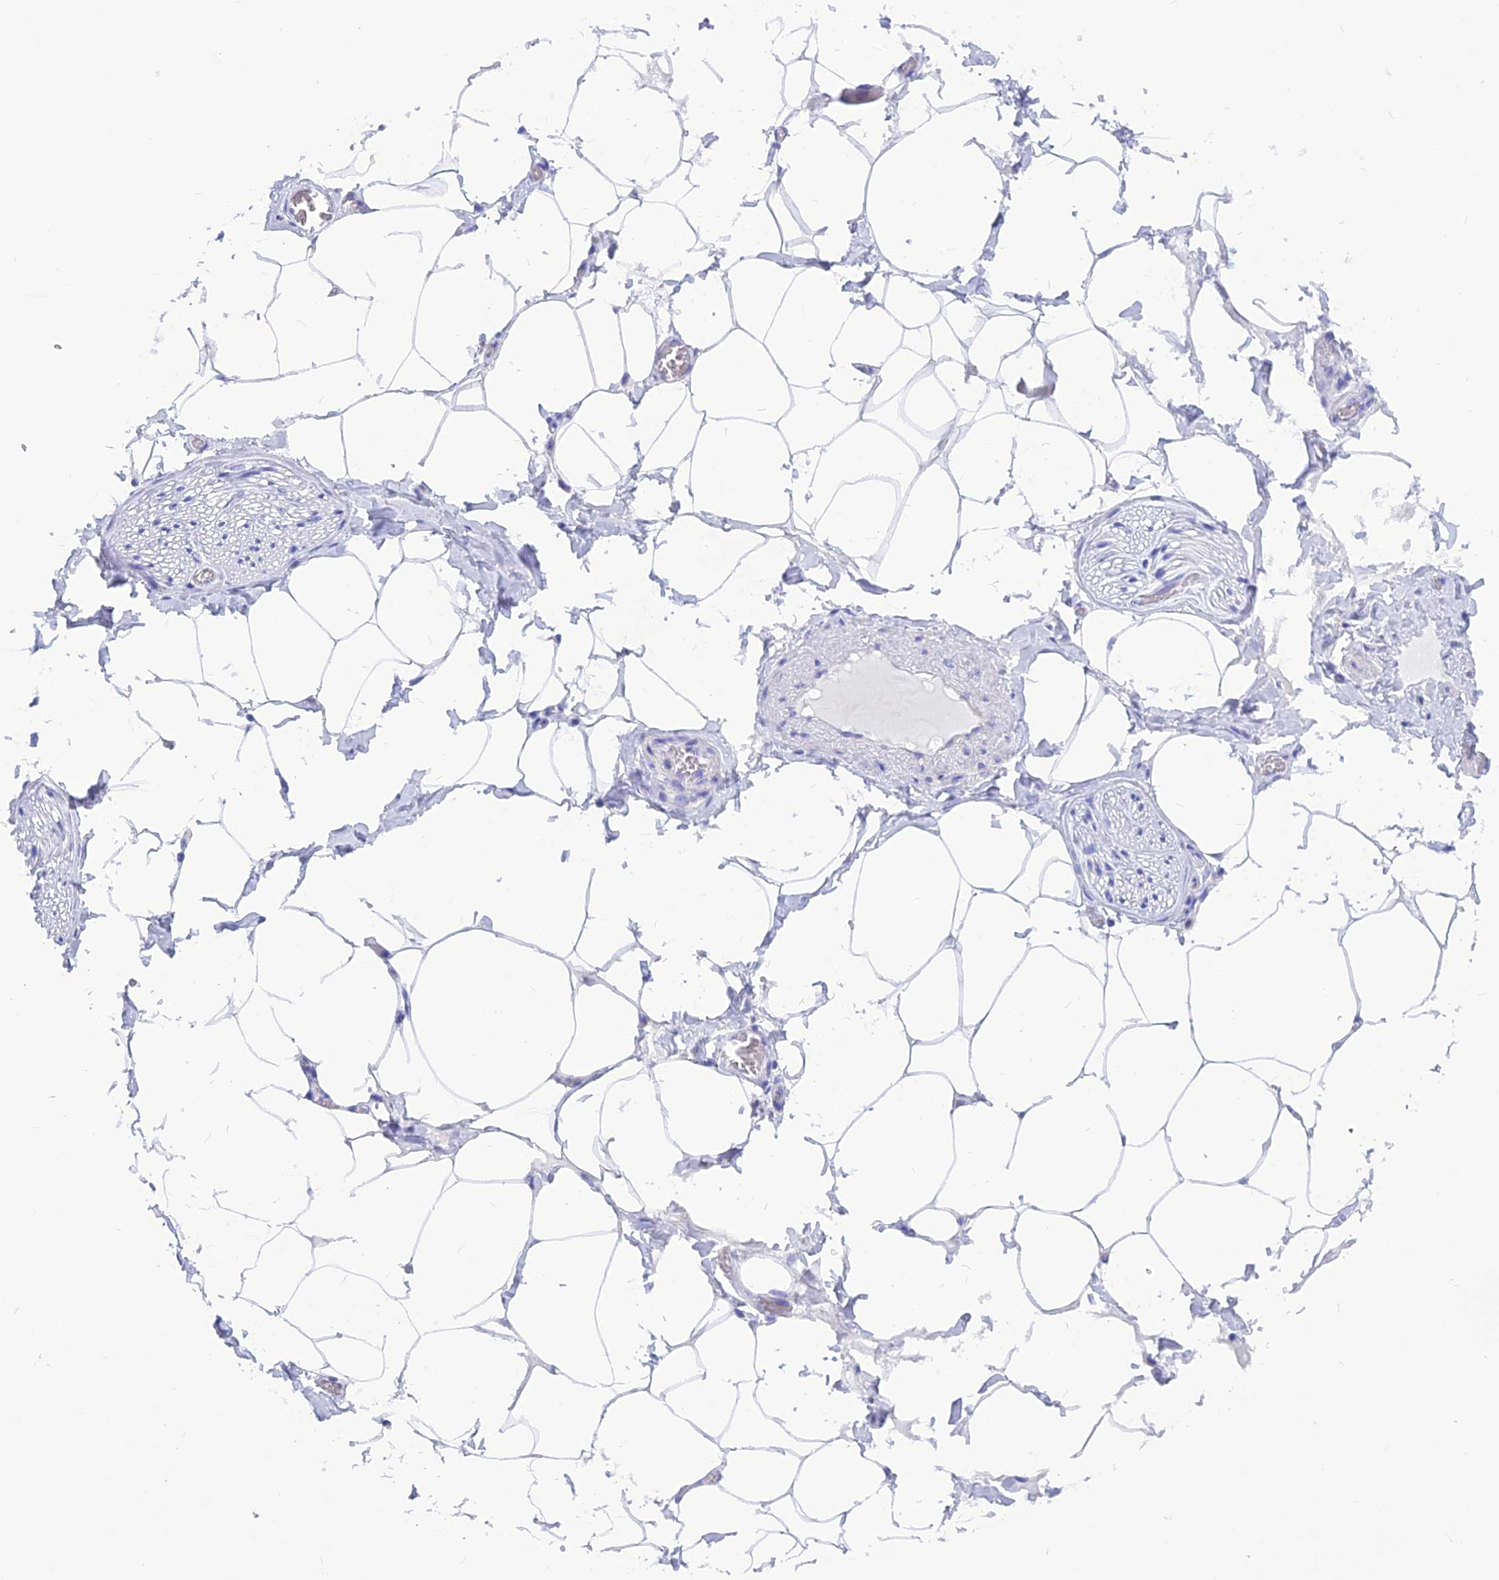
{"staining": {"intensity": "negative", "quantity": "none", "location": "none"}, "tissue": "adipose tissue", "cell_type": "Adipocytes", "image_type": "normal", "snomed": [{"axis": "morphology", "description": "Normal tissue, NOS"}, {"axis": "topography", "description": "Soft tissue"}, {"axis": "topography", "description": "Adipose tissue"}, {"axis": "topography", "description": "Vascular tissue"}, {"axis": "topography", "description": "Peripheral nerve tissue"}], "caption": "Immunohistochemistry of normal adipose tissue demonstrates no positivity in adipocytes.", "gene": "GLYATL1B", "patient": {"sex": "male", "age": 46}}